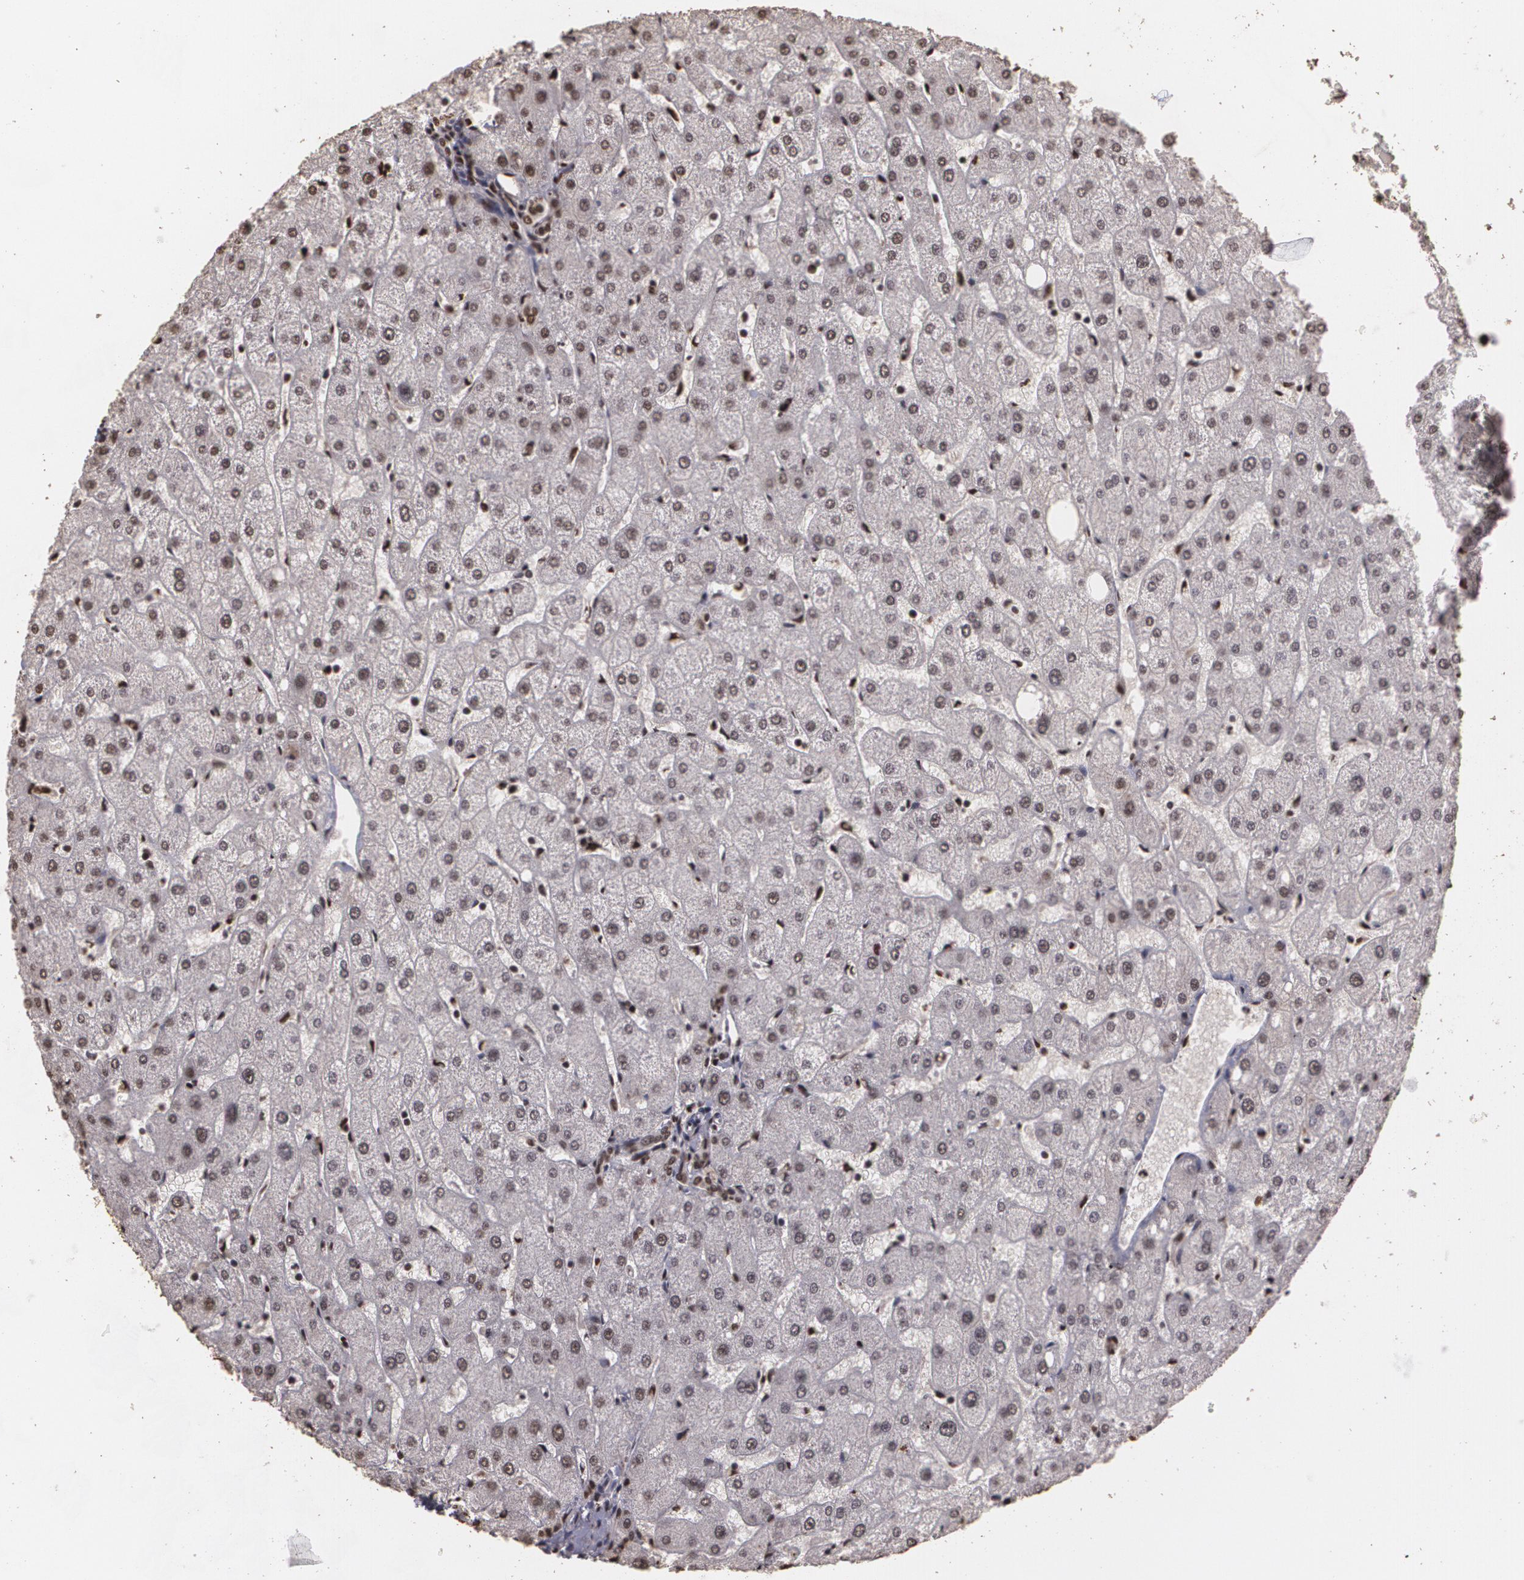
{"staining": {"intensity": "moderate", "quantity": ">75%", "location": "nuclear"}, "tissue": "liver", "cell_type": "Cholangiocytes", "image_type": "normal", "snomed": [{"axis": "morphology", "description": "Normal tissue, NOS"}, {"axis": "topography", "description": "Liver"}], "caption": "Immunohistochemical staining of normal human liver exhibits medium levels of moderate nuclear positivity in approximately >75% of cholangiocytes. The protein is stained brown, and the nuclei are stained in blue (DAB (3,3'-diaminobenzidine) IHC with brightfield microscopy, high magnification).", "gene": "RCOR1", "patient": {"sex": "male", "age": 67}}